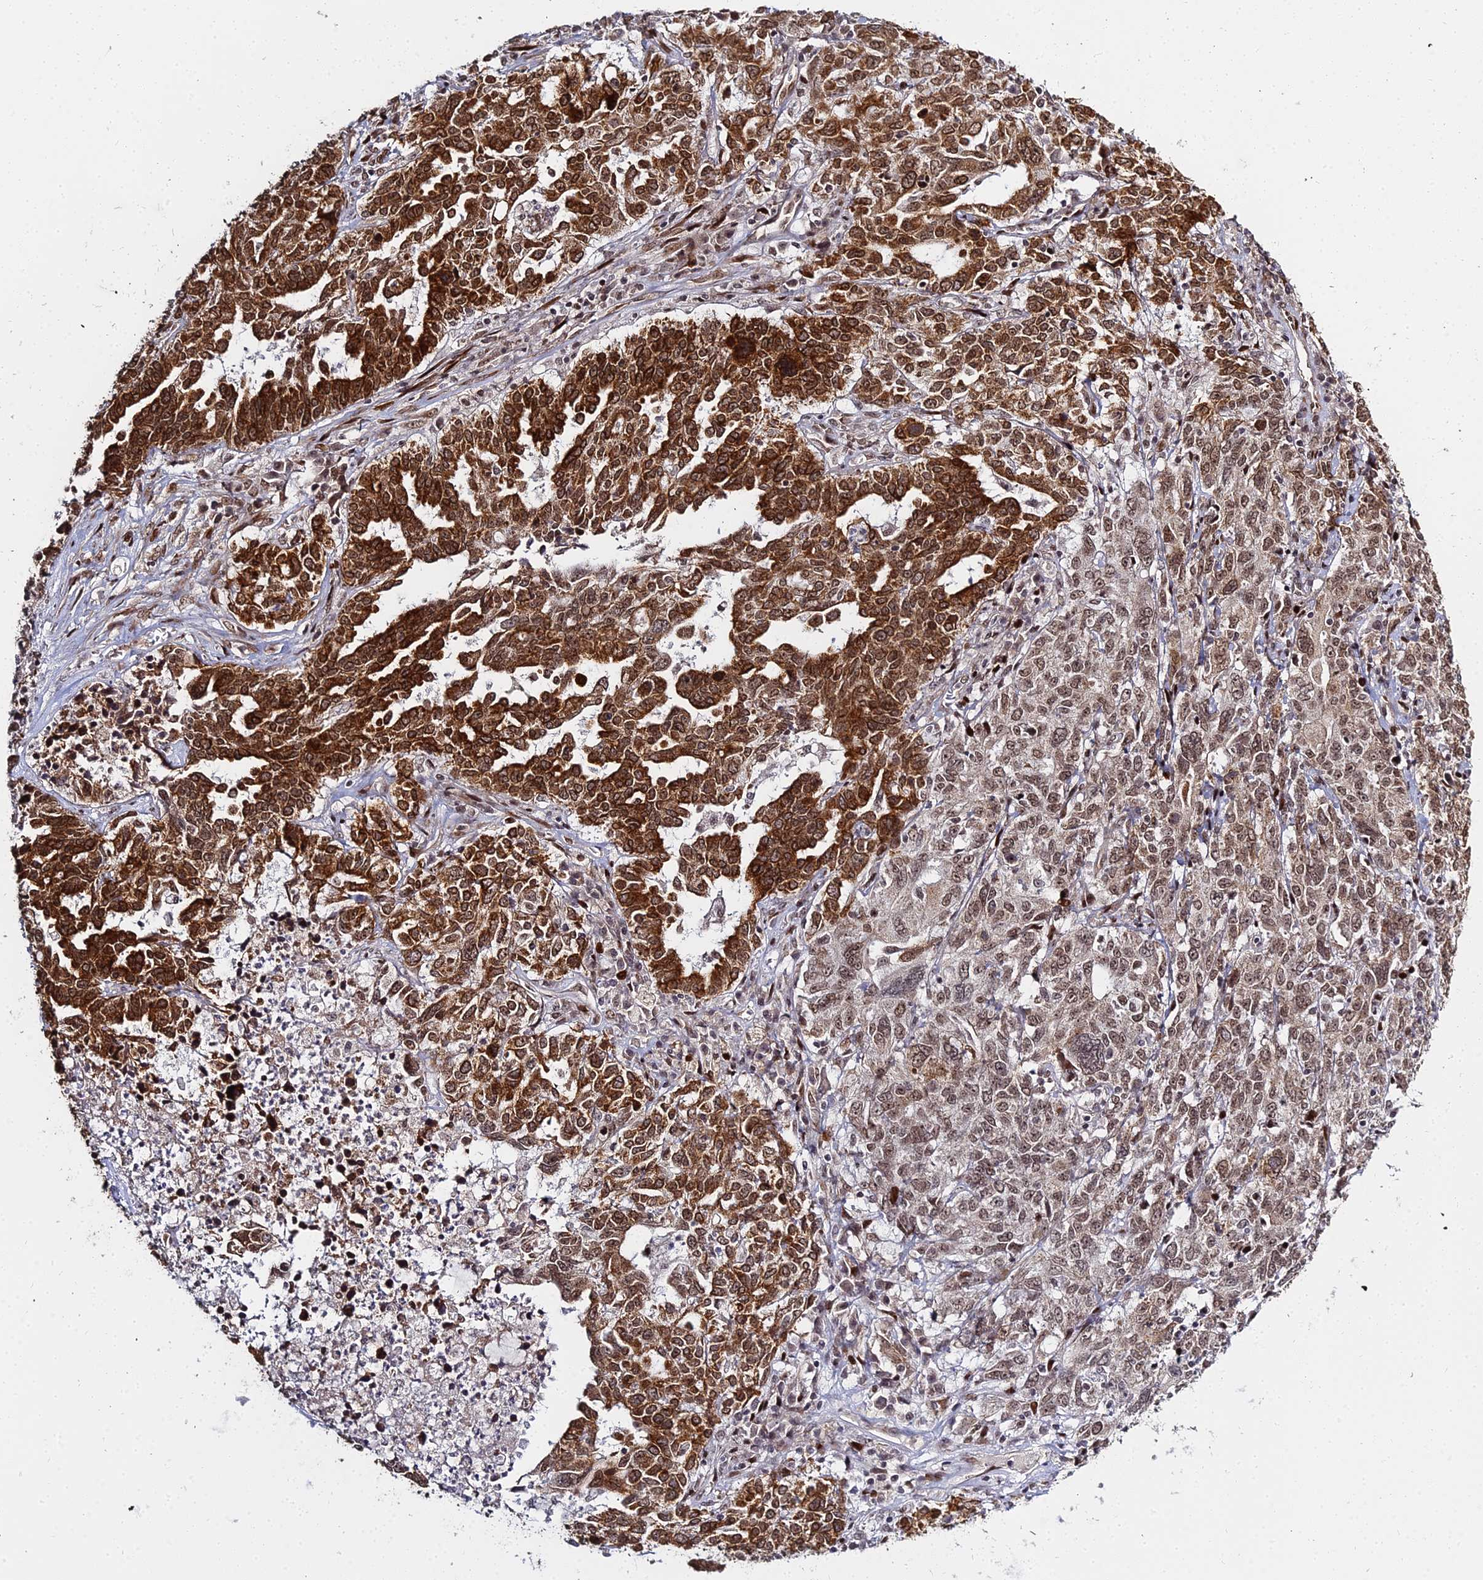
{"staining": {"intensity": "moderate", "quantity": ">75%", "location": "cytoplasmic/membranous,nuclear"}, "tissue": "ovarian cancer", "cell_type": "Tumor cells", "image_type": "cancer", "snomed": [{"axis": "morphology", "description": "Carcinoma, endometroid"}, {"axis": "topography", "description": "Ovary"}], "caption": "Immunohistochemical staining of human ovarian endometroid carcinoma demonstrates moderate cytoplasmic/membranous and nuclear protein staining in approximately >75% of tumor cells. Nuclei are stained in blue.", "gene": "ABCA2", "patient": {"sex": "female", "age": 62}}